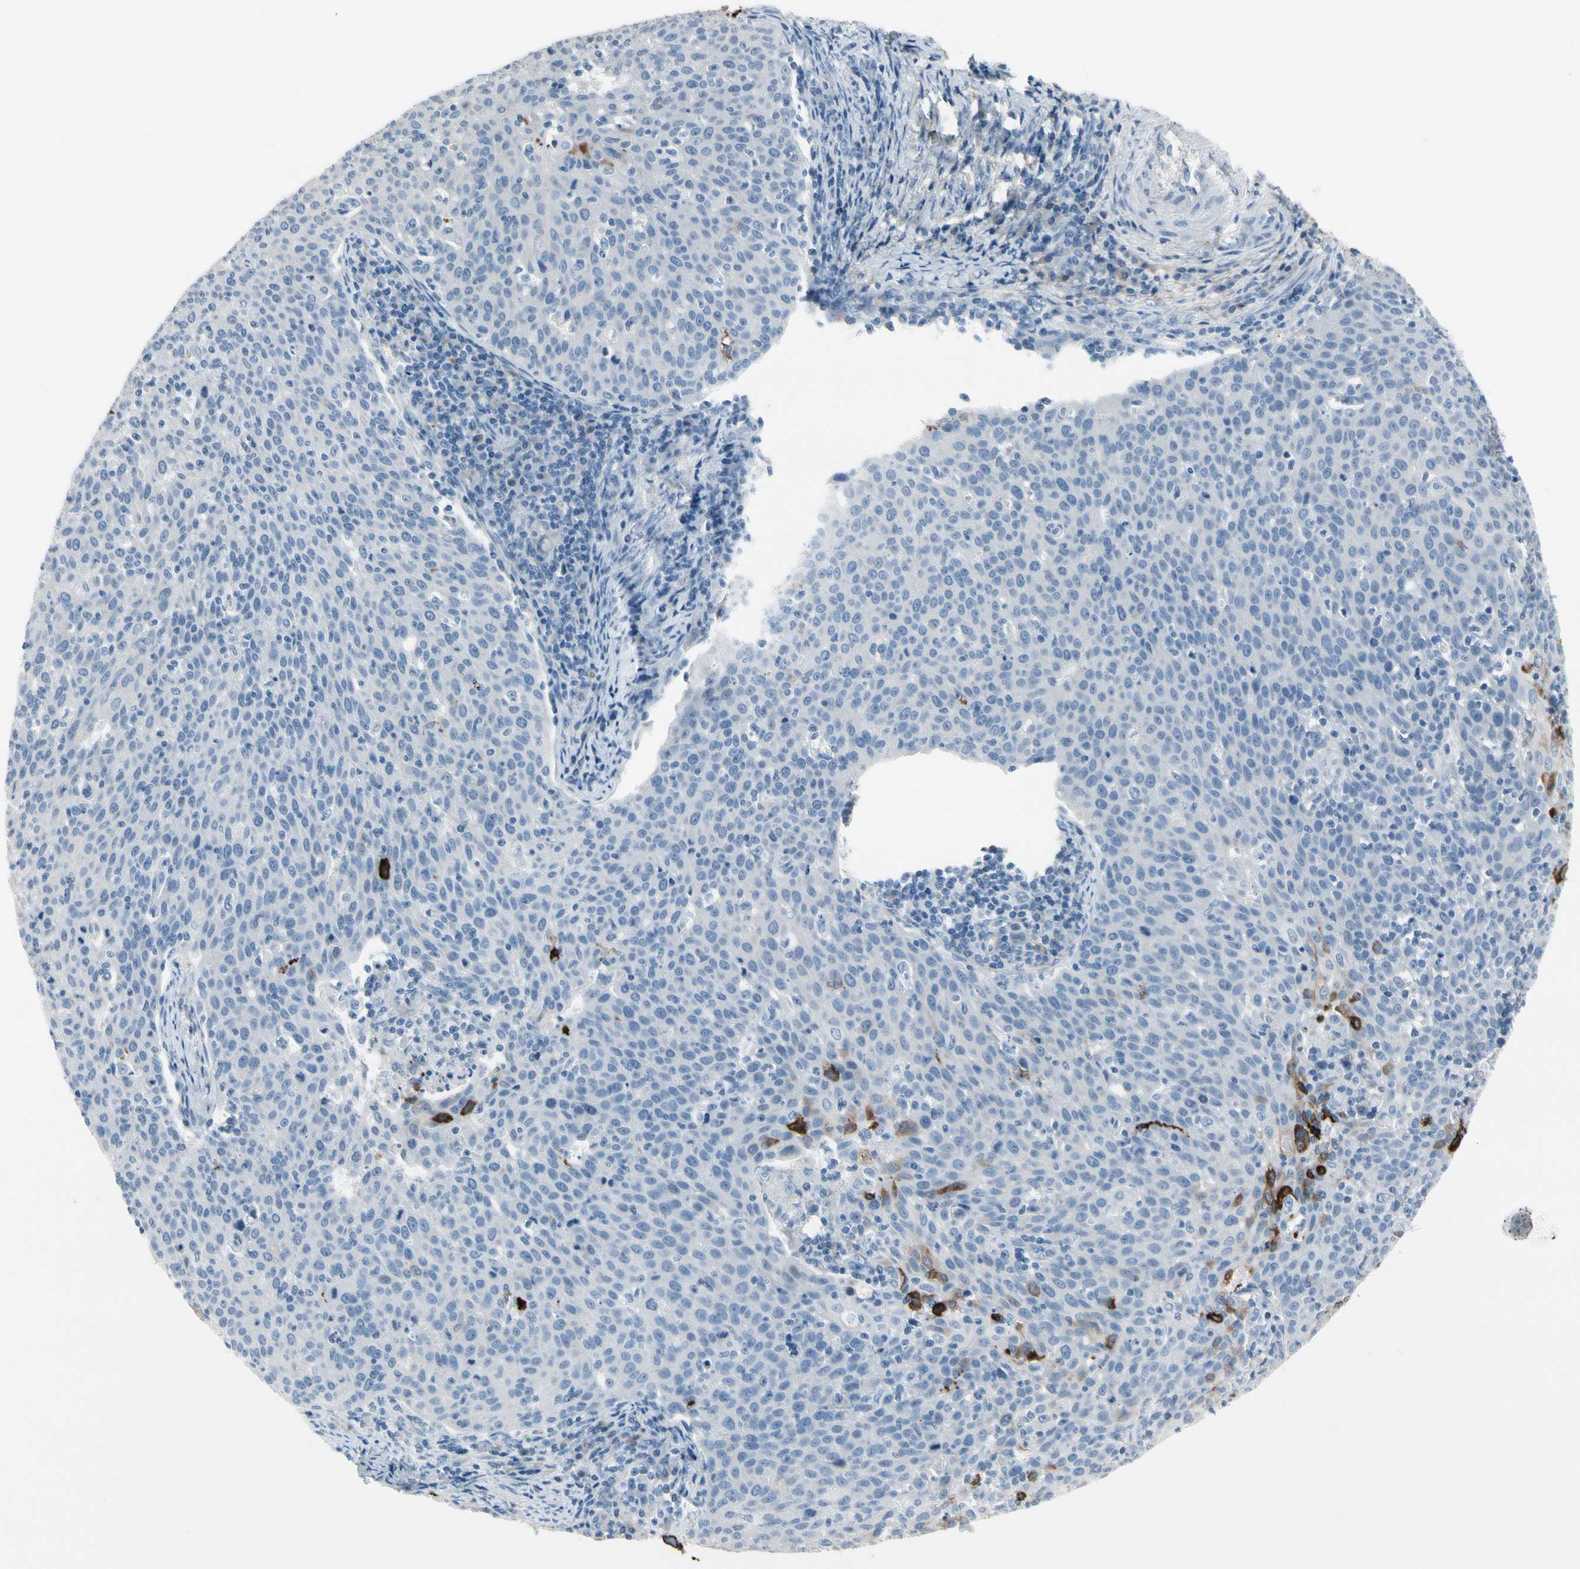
{"staining": {"intensity": "strong", "quantity": "<25%", "location": "cytoplasmic/membranous"}, "tissue": "cervical cancer", "cell_type": "Tumor cells", "image_type": "cancer", "snomed": [{"axis": "morphology", "description": "Squamous cell carcinoma, NOS"}, {"axis": "topography", "description": "Cervix"}], "caption": "The histopathology image displays immunohistochemical staining of cervical squamous cell carcinoma. There is strong cytoplasmic/membranous expression is identified in approximately <25% of tumor cells. (Stains: DAB in brown, nuclei in blue, Microscopy: brightfield microscopy at high magnification).", "gene": "PIGR", "patient": {"sex": "female", "age": 38}}